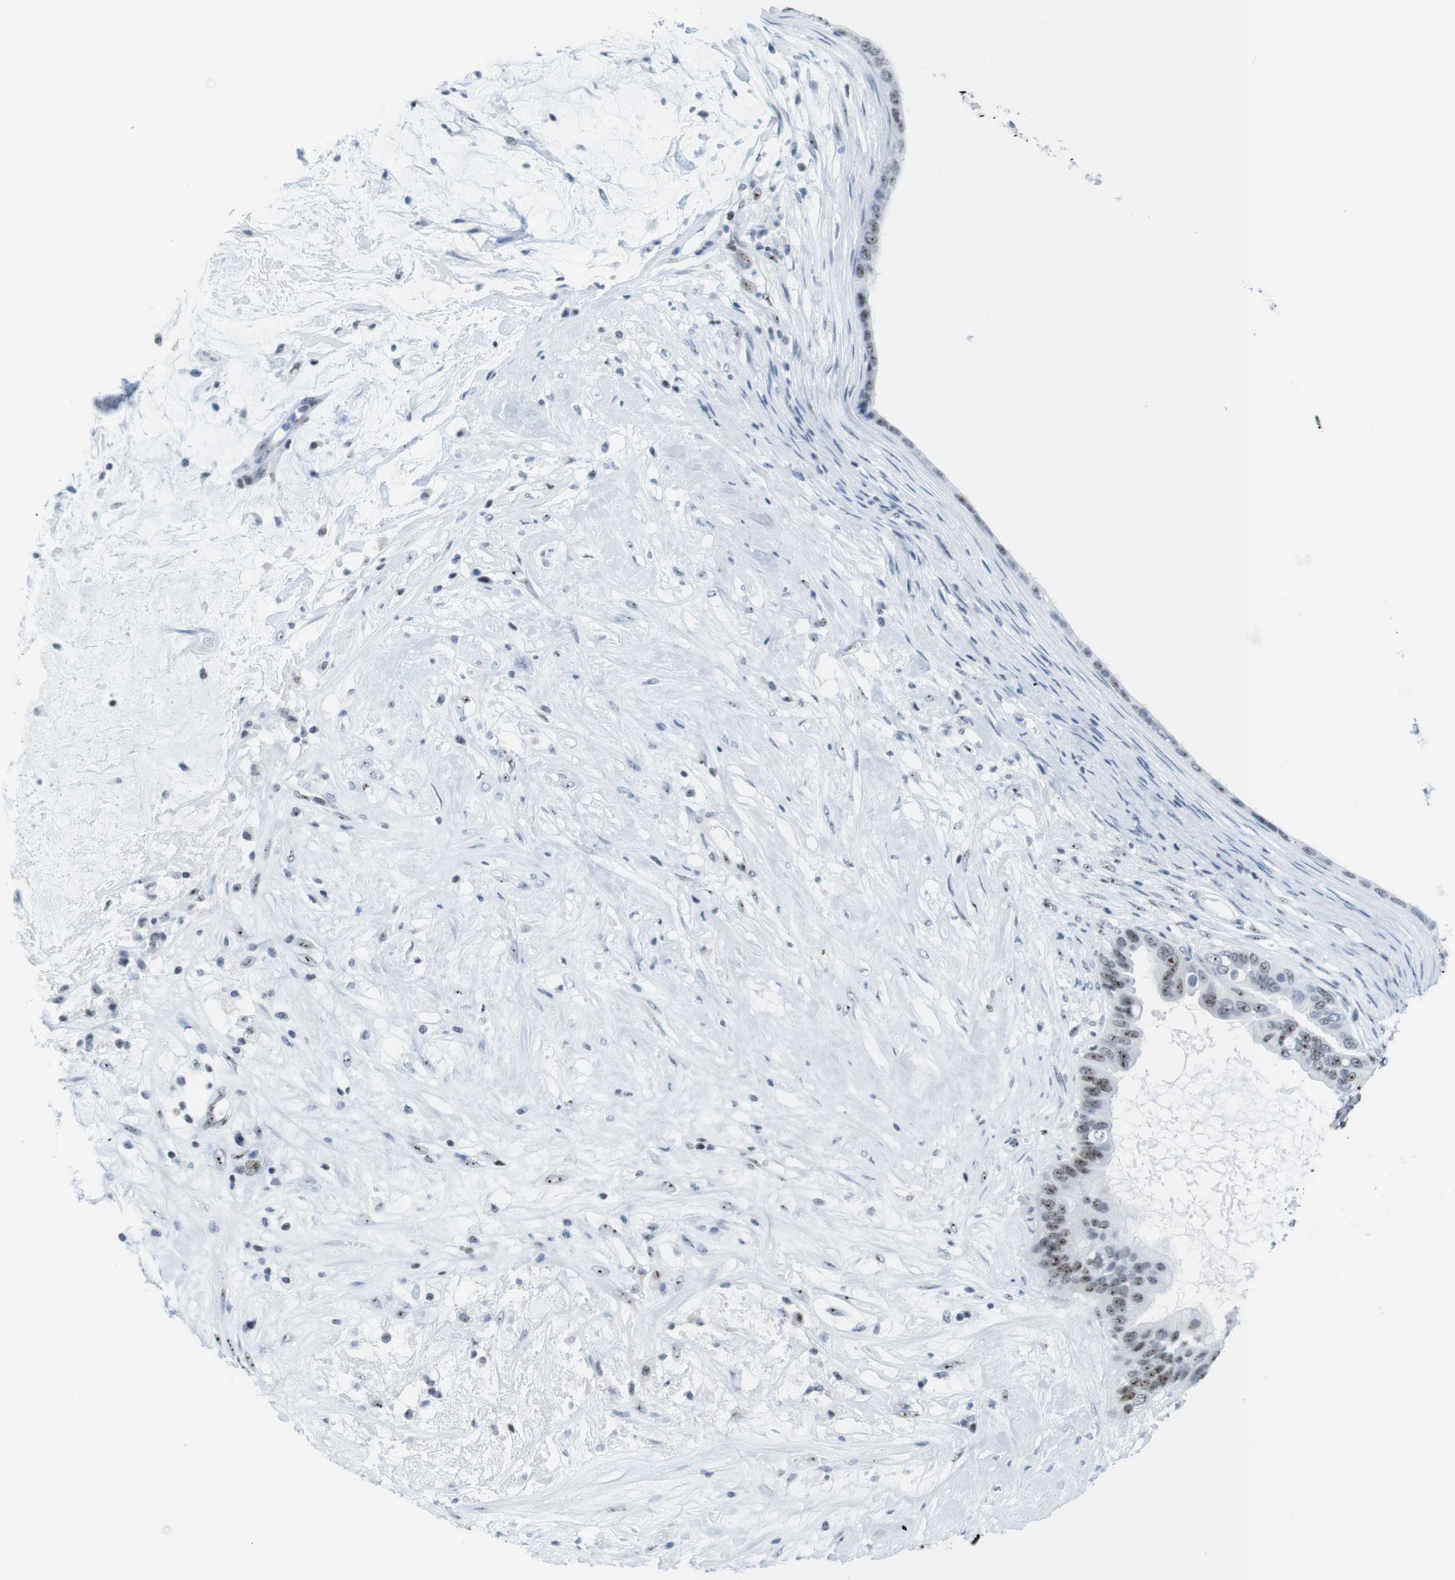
{"staining": {"intensity": "moderate", "quantity": "25%-75%", "location": "nuclear"}, "tissue": "ovarian cancer", "cell_type": "Tumor cells", "image_type": "cancer", "snomed": [{"axis": "morphology", "description": "Cystadenocarcinoma, mucinous, NOS"}, {"axis": "topography", "description": "Ovary"}], "caption": "High-power microscopy captured an immunohistochemistry micrograph of ovarian cancer (mucinous cystadenocarcinoma), revealing moderate nuclear expression in about 25%-75% of tumor cells.", "gene": "NIFK", "patient": {"sex": "female", "age": 80}}